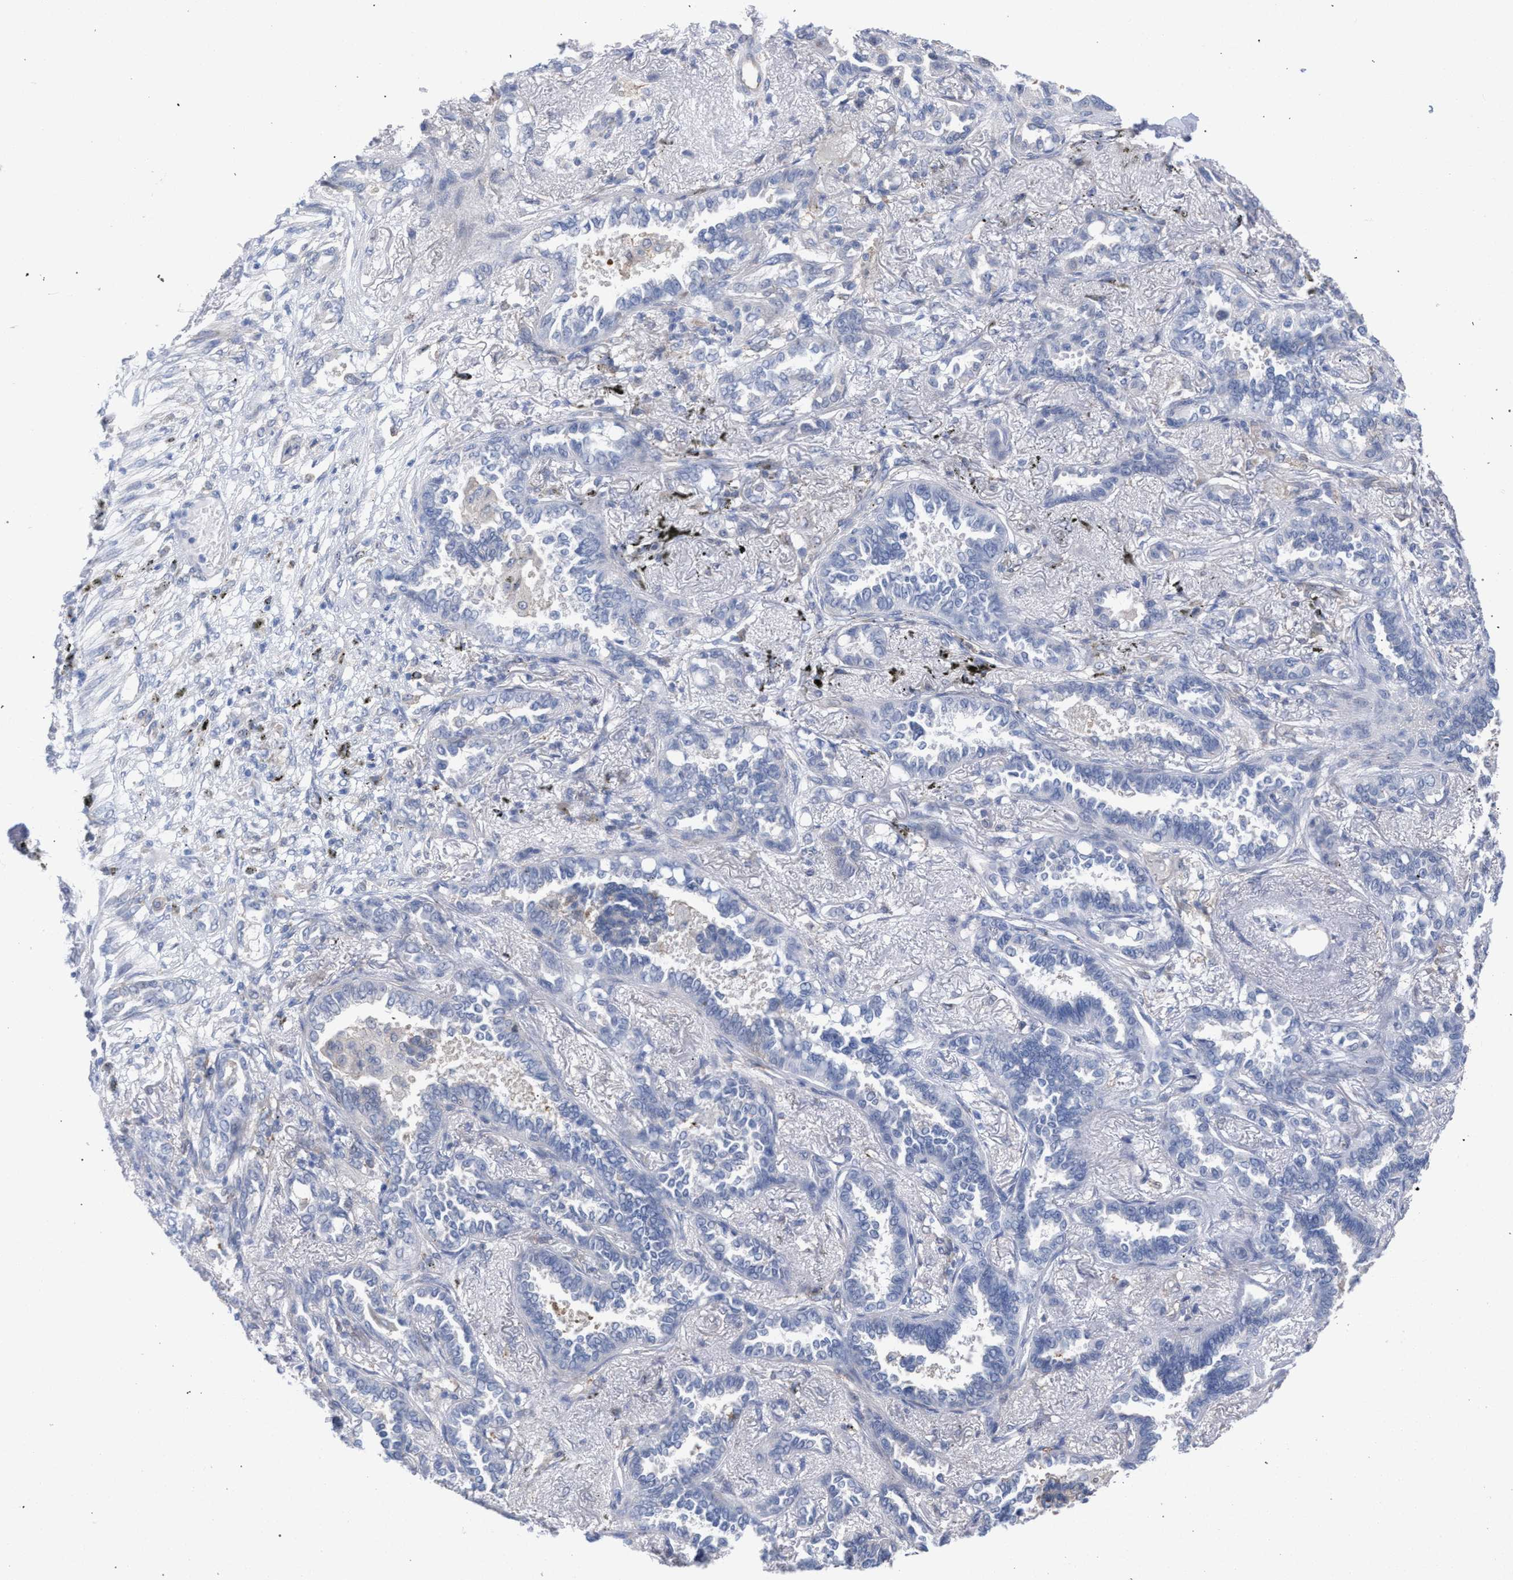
{"staining": {"intensity": "negative", "quantity": "none", "location": "none"}, "tissue": "lung cancer", "cell_type": "Tumor cells", "image_type": "cancer", "snomed": [{"axis": "morphology", "description": "Adenocarcinoma, NOS"}, {"axis": "topography", "description": "Lung"}], "caption": "Immunohistochemistry of lung adenocarcinoma demonstrates no expression in tumor cells.", "gene": "FHOD3", "patient": {"sex": "male", "age": 59}}